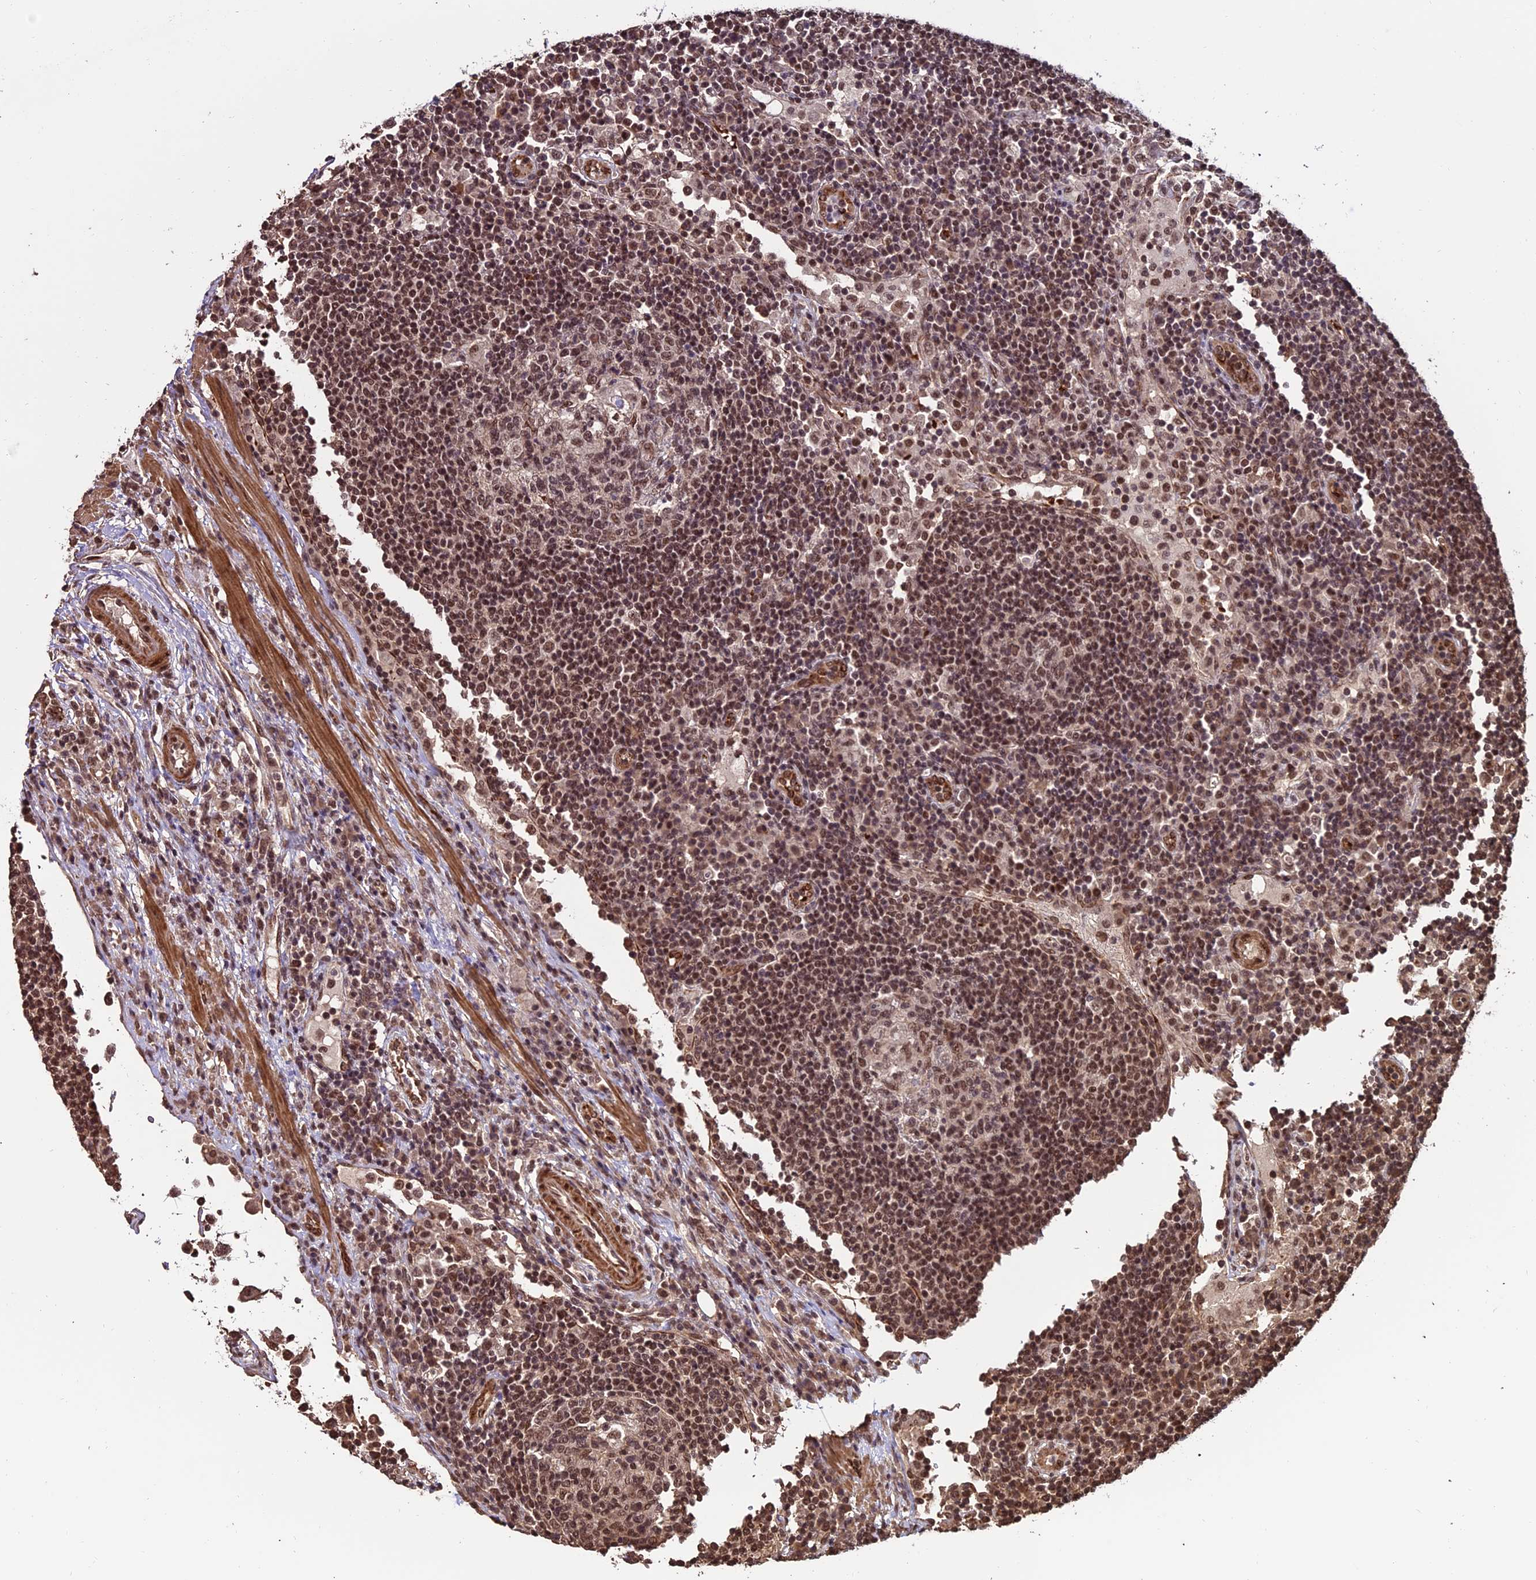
{"staining": {"intensity": "moderate", "quantity": ">75%", "location": "nuclear"}, "tissue": "lymph node", "cell_type": "Germinal center cells", "image_type": "normal", "snomed": [{"axis": "morphology", "description": "Normal tissue, NOS"}, {"axis": "topography", "description": "Lymph node"}], "caption": "Germinal center cells show medium levels of moderate nuclear expression in about >75% of cells in normal human lymph node.", "gene": "CABIN1", "patient": {"sex": "female", "age": 53}}